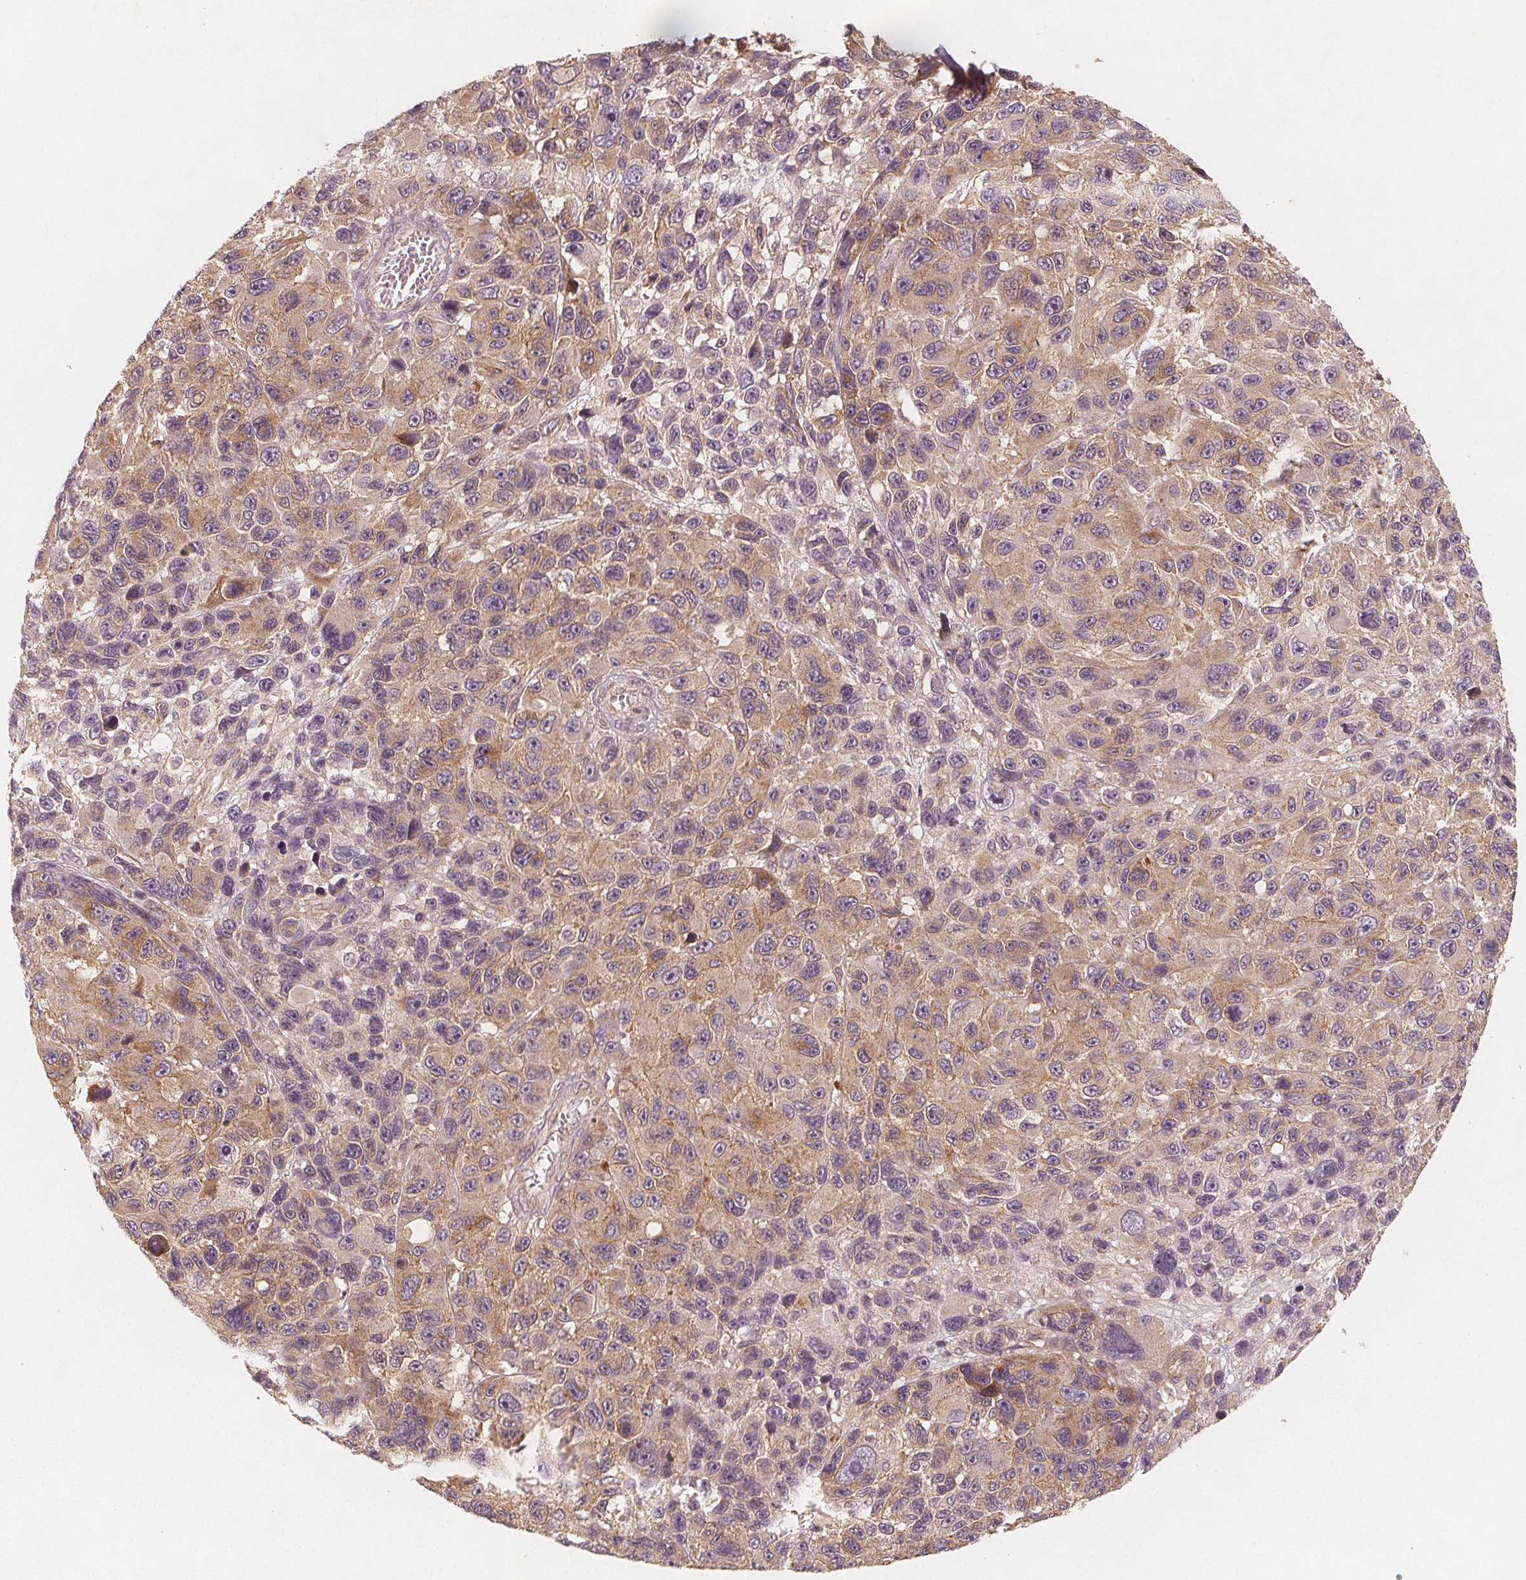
{"staining": {"intensity": "weak", "quantity": ">75%", "location": "cytoplasmic/membranous"}, "tissue": "melanoma", "cell_type": "Tumor cells", "image_type": "cancer", "snomed": [{"axis": "morphology", "description": "Malignant melanoma, NOS"}, {"axis": "topography", "description": "Skin"}], "caption": "A low amount of weak cytoplasmic/membranous positivity is identified in about >75% of tumor cells in malignant melanoma tissue.", "gene": "NCSTN", "patient": {"sex": "male", "age": 53}}